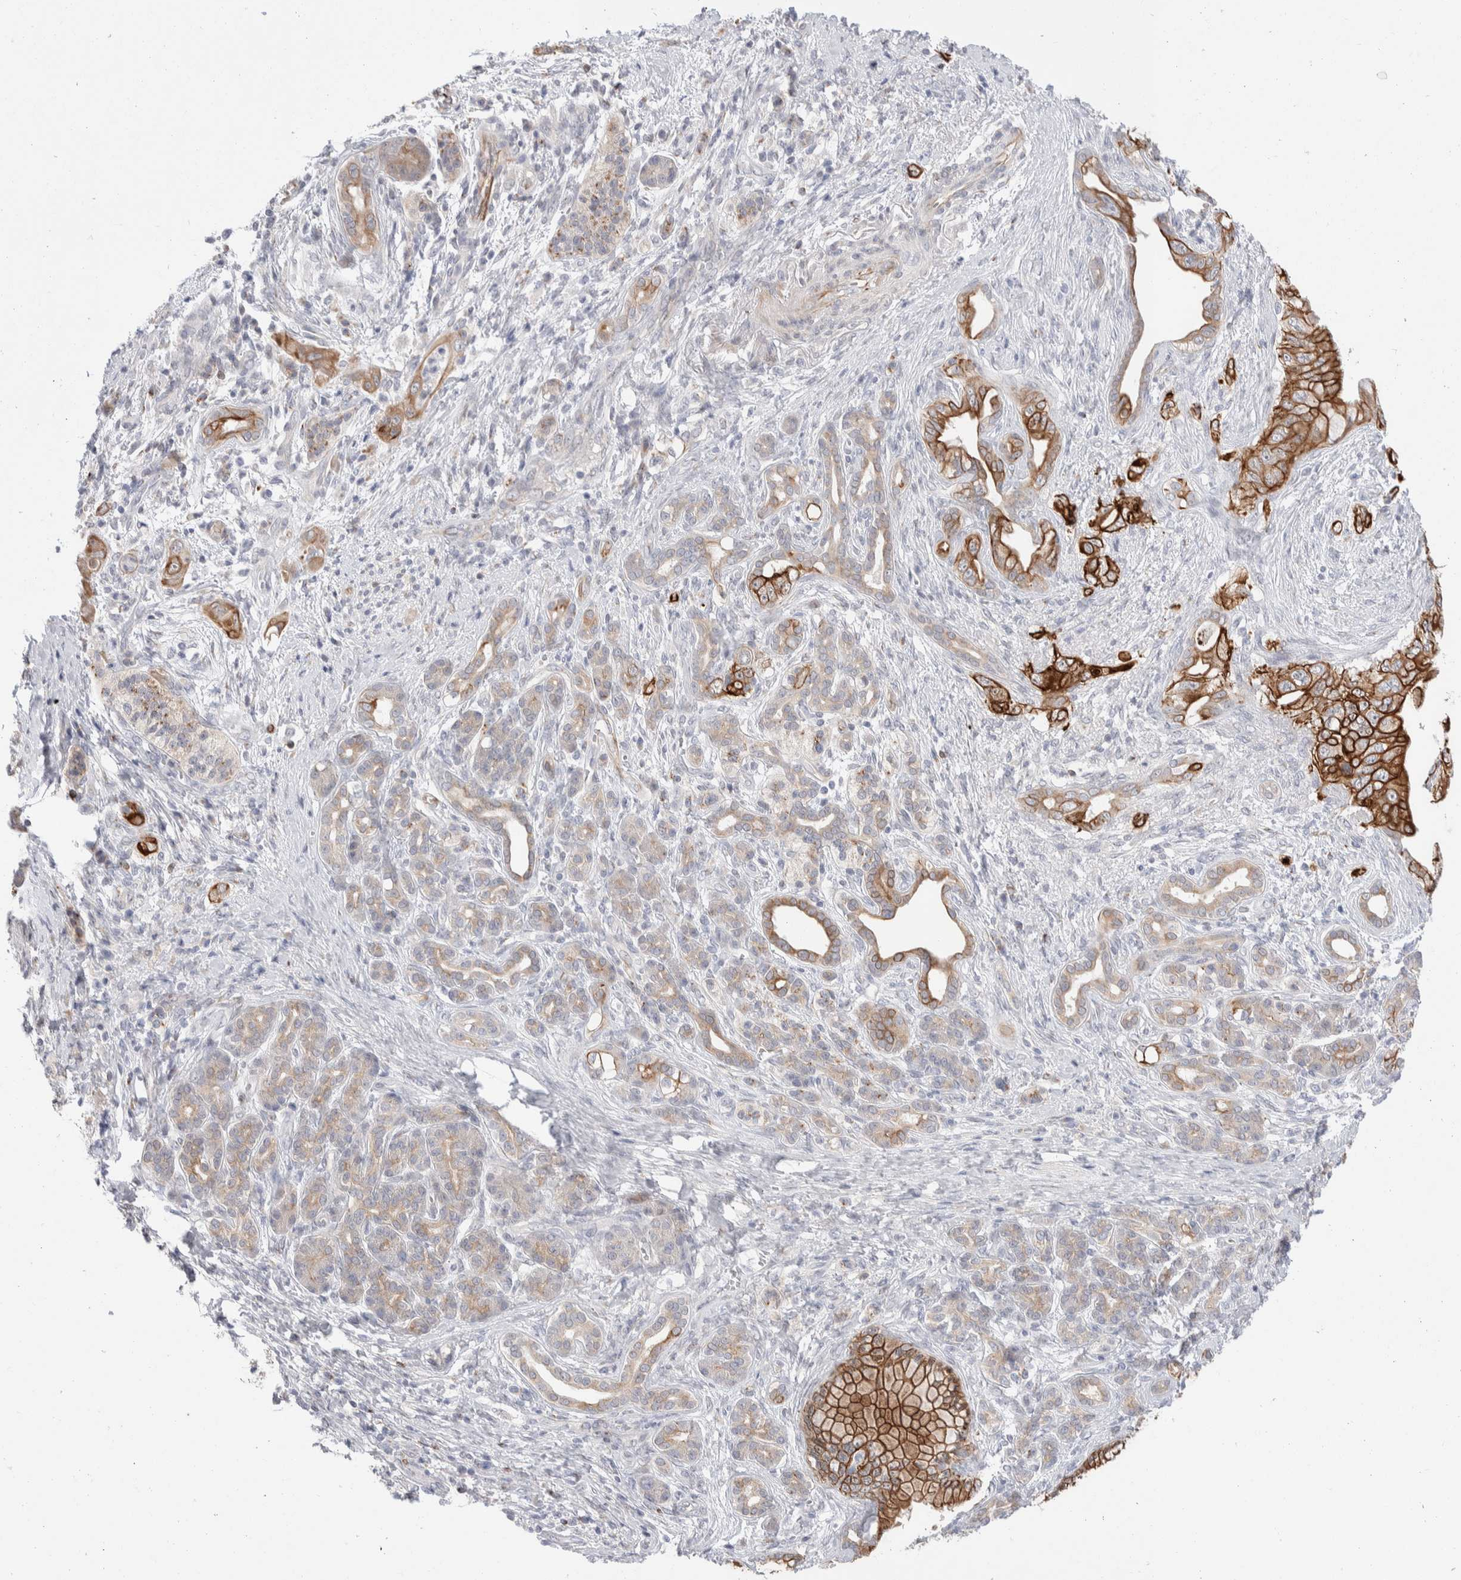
{"staining": {"intensity": "strong", "quantity": ">75%", "location": "cytoplasmic/membranous"}, "tissue": "pancreatic cancer", "cell_type": "Tumor cells", "image_type": "cancer", "snomed": [{"axis": "morphology", "description": "Adenocarcinoma, NOS"}, {"axis": "topography", "description": "Pancreas"}], "caption": "Adenocarcinoma (pancreatic) stained with IHC reveals strong cytoplasmic/membranous expression in approximately >75% of tumor cells.", "gene": "C1orf112", "patient": {"sex": "male", "age": 59}}